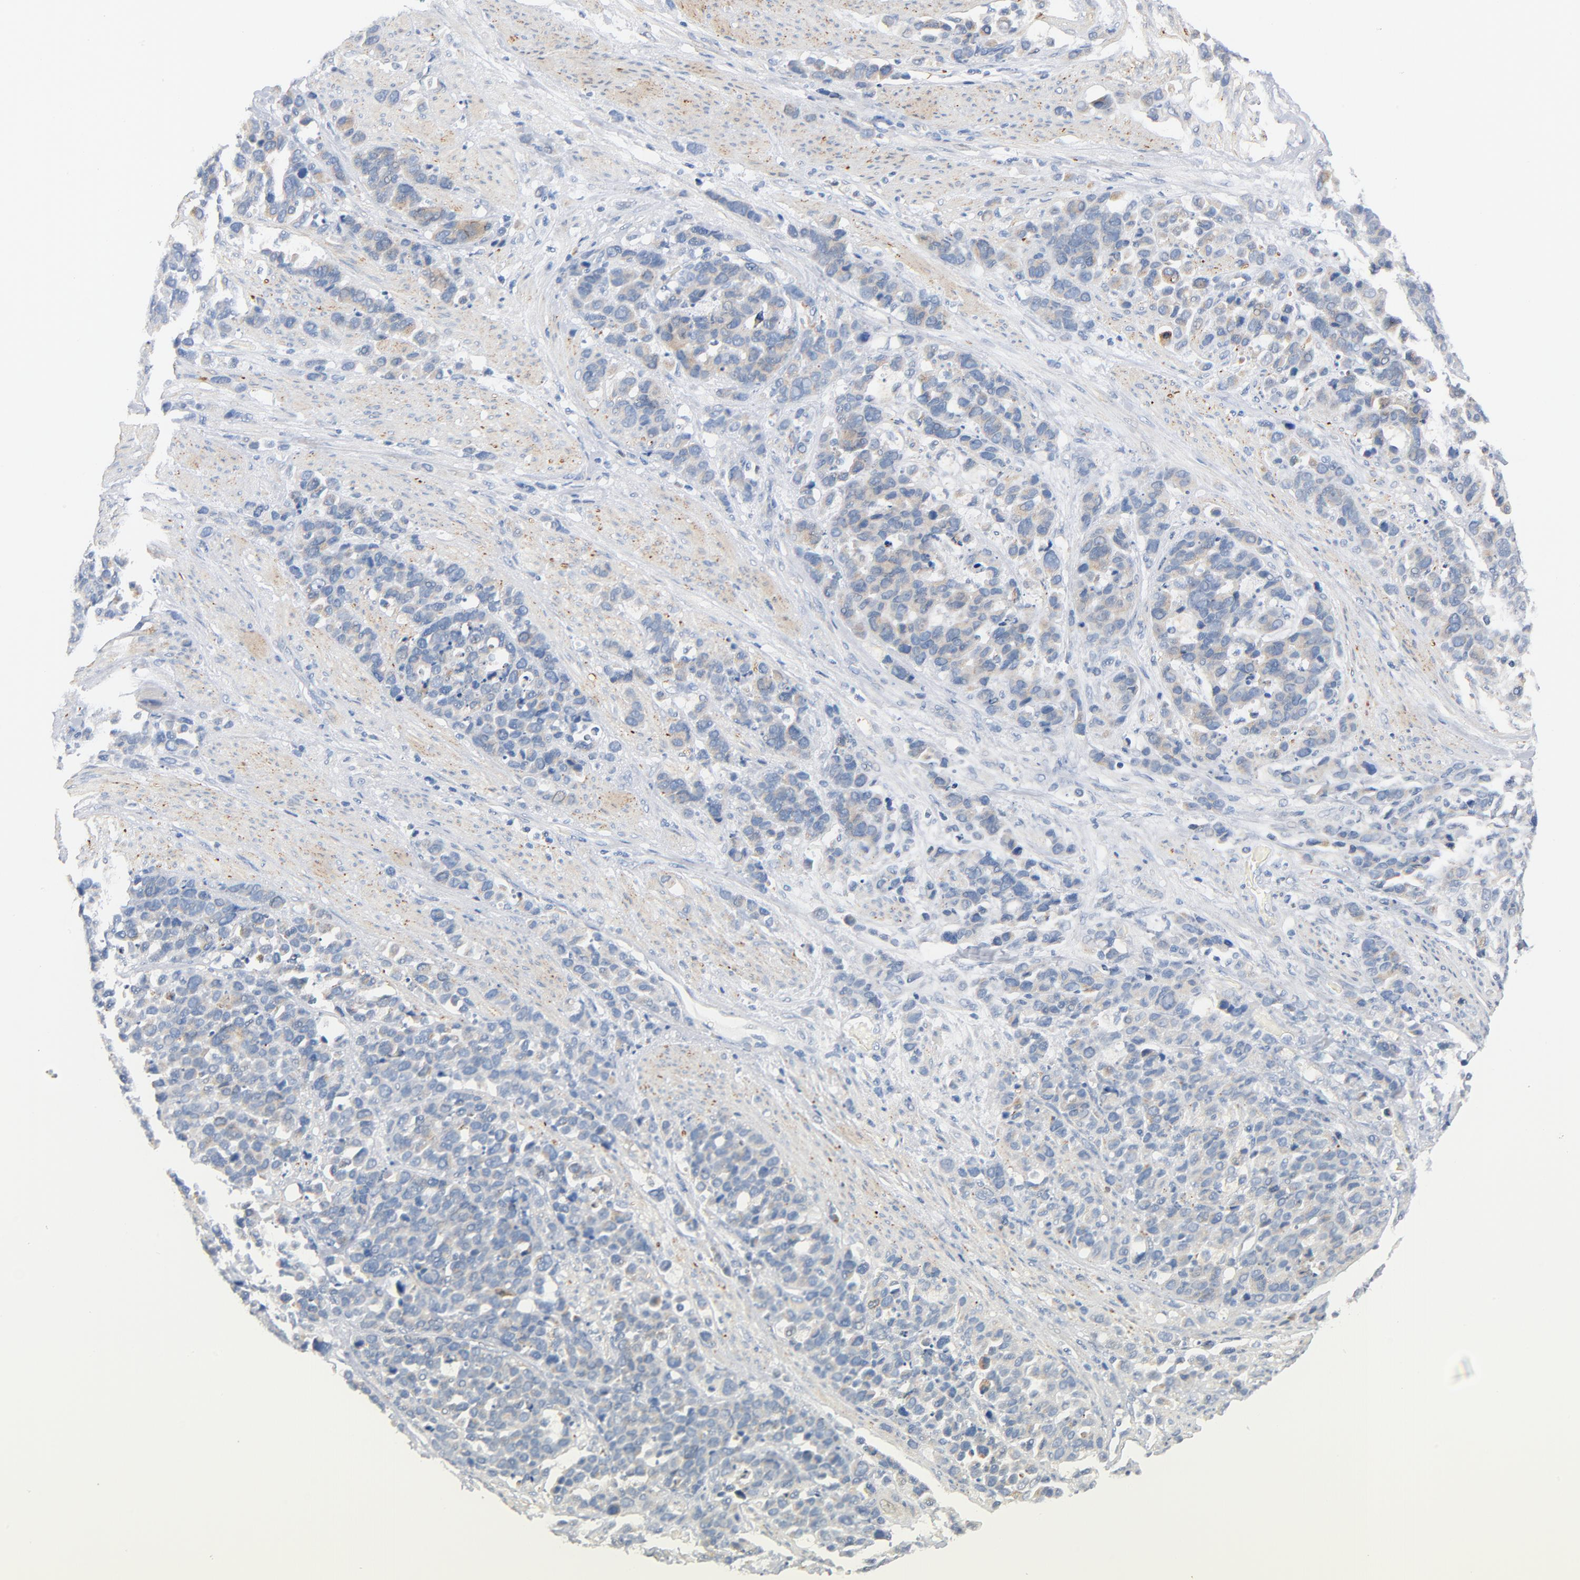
{"staining": {"intensity": "negative", "quantity": "none", "location": "none"}, "tissue": "stomach cancer", "cell_type": "Tumor cells", "image_type": "cancer", "snomed": [{"axis": "morphology", "description": "Adenocarcinoma, NOS"}, {"axis": "topography", "description": "Stomach, upper"}], "caption": "There is no significant positivity in tumor cells of stomach cancer (adenocarcinoma).", "gene": "IFT43", "patient": {"sex": "male", "age": 71}}